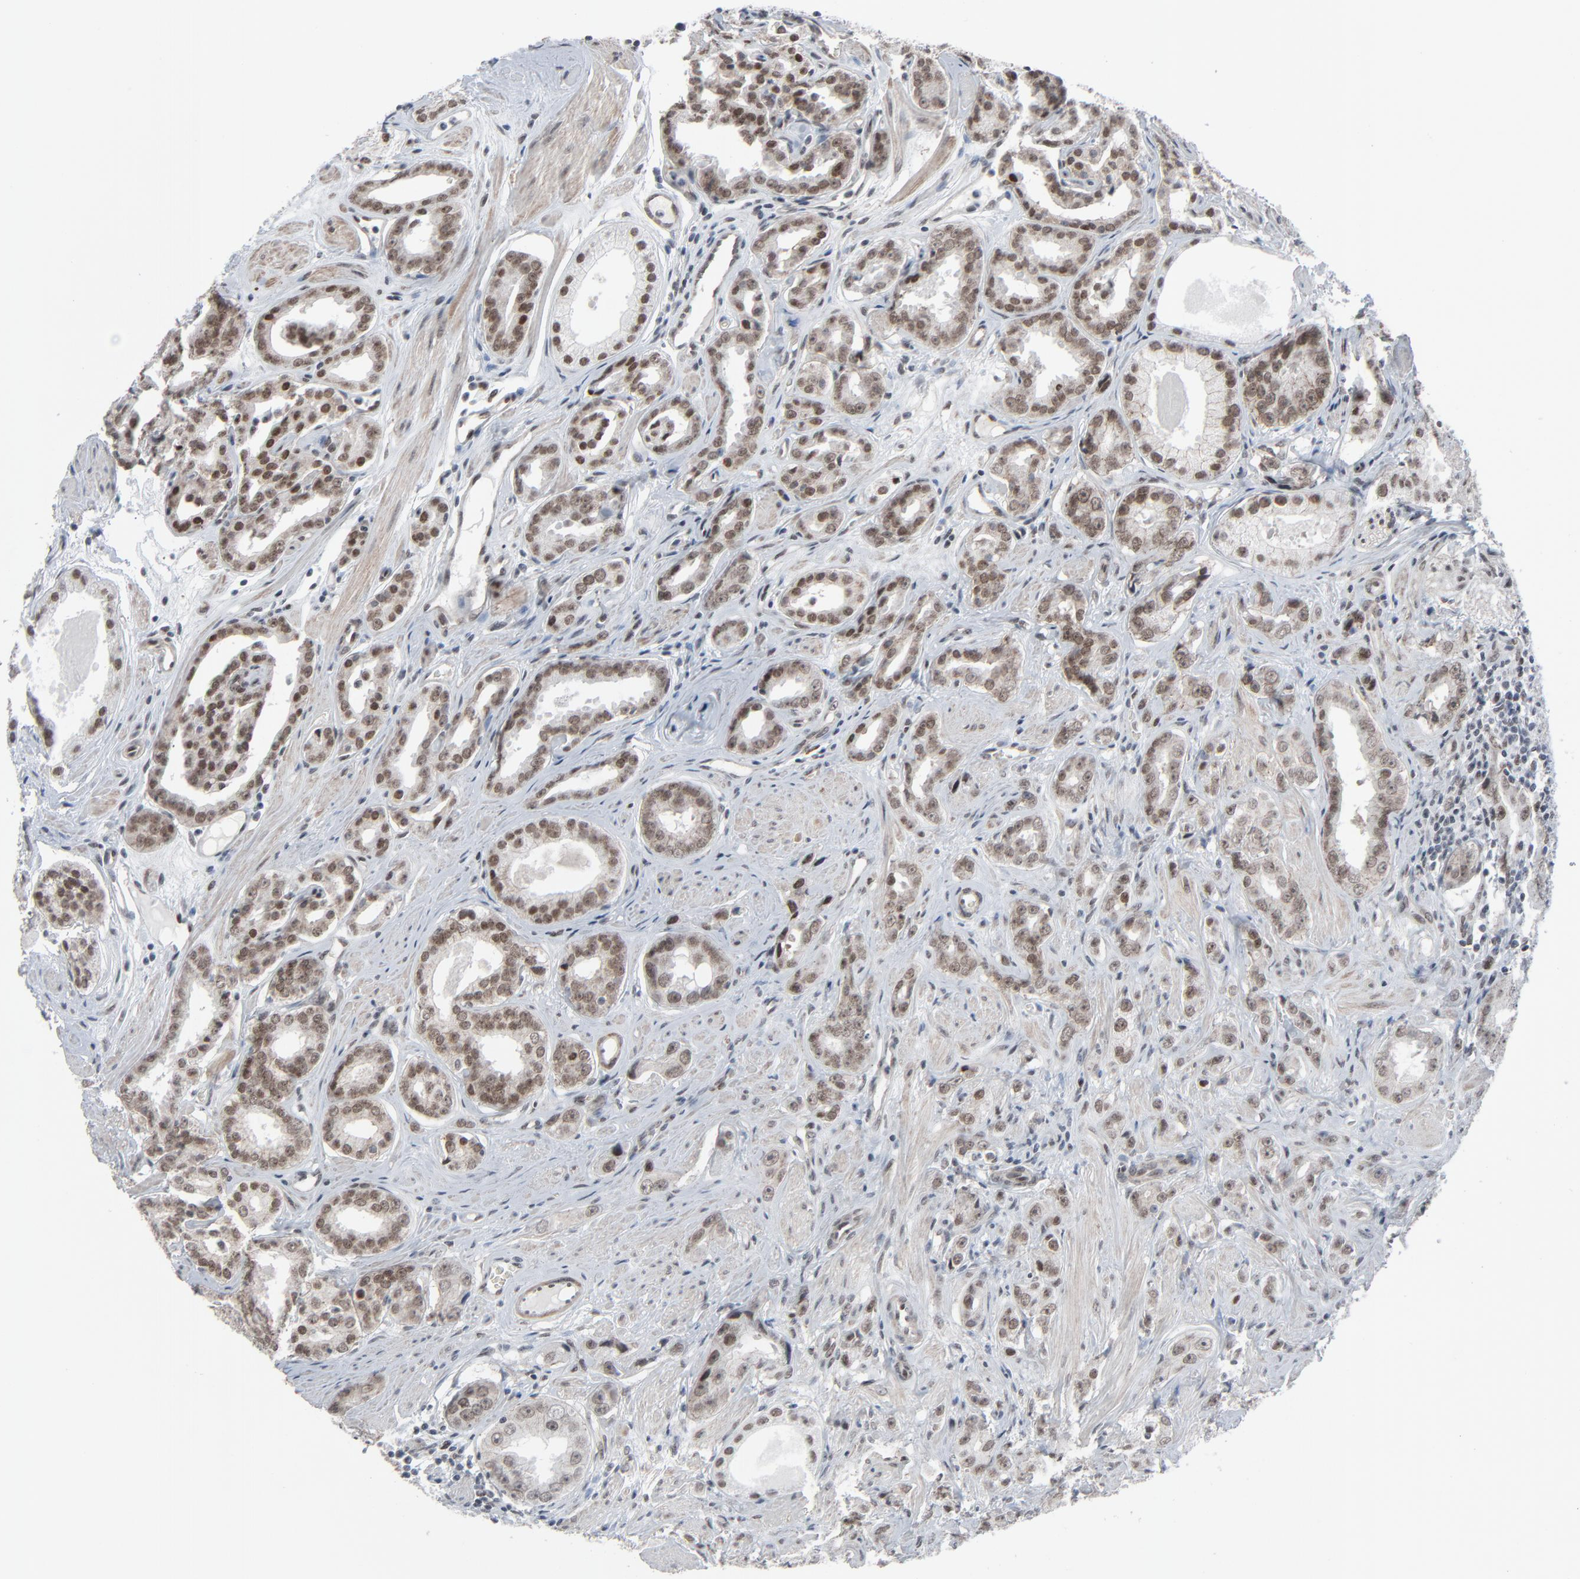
{"staining": {"intensity": "moderate", "quantity": ">75%", "location": "nuclear"}, "tissue": "prostate cancer", "cell_type": "Tumor cells", "image_type": "cancer", "snomed": [{"axis": "morphology", "description": "Adenocarcinoma, Medium grade"}, {"axis": "topography", "description": "Prostate"}], "caption": "Protein expression by immunohistochemistry (IHC) reveals moderate nuclear staining in about >75% of tumor cells in prostate cancer.", "gene": "FBXO28", "patient": {"sex": "male", "age": 53}}